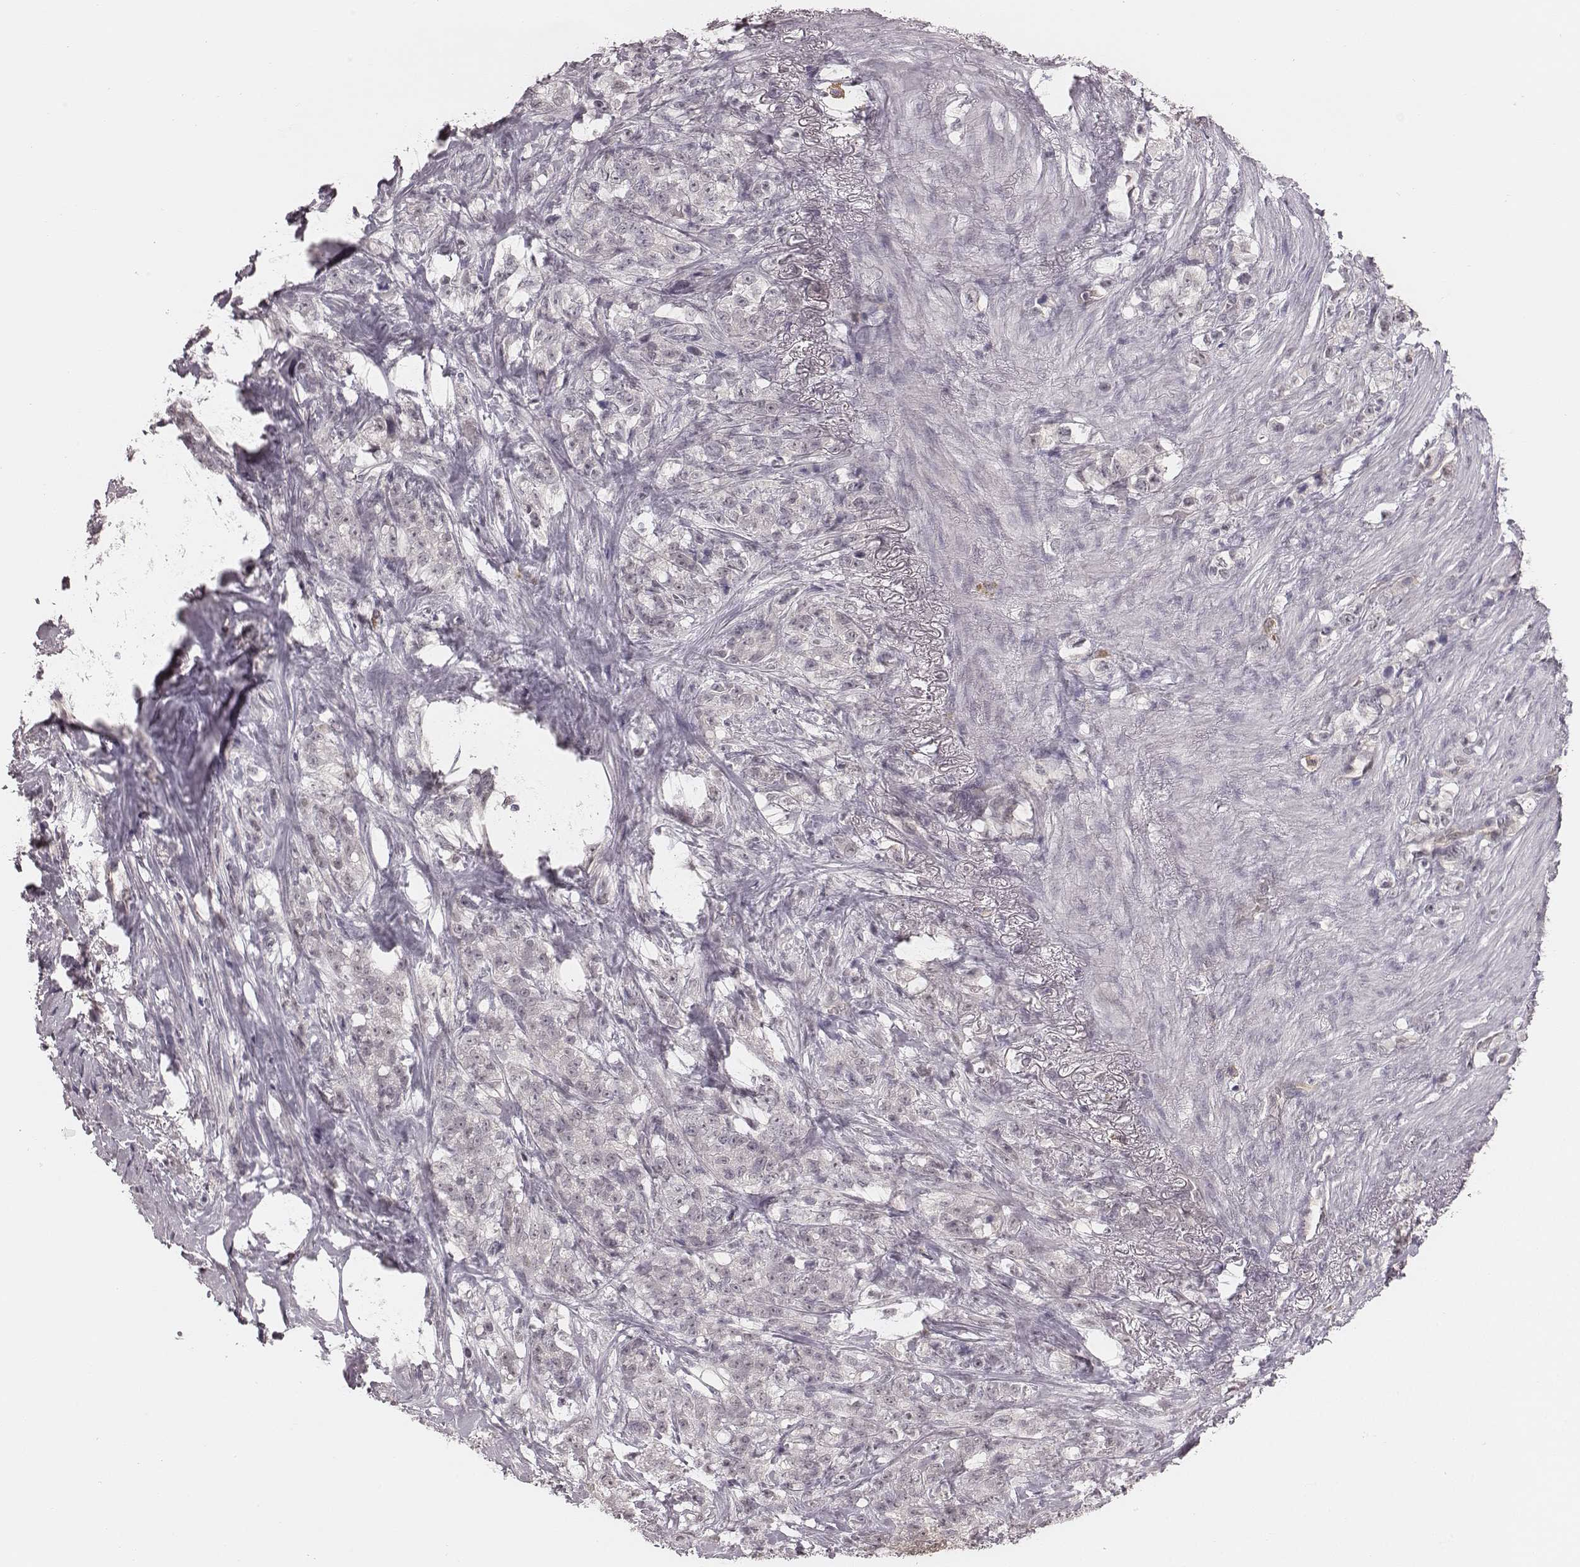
{"staining": {"intensity": "negative", "quantity": "none", "location": "none"}, "tissue": "stomach cancer", "cell_type": "Tumor cells", "image_type": "cancer", "snomed": [{"axis": "morphology", "description": "Adenocarcinoma, NOS"}, {"axis": "topography", "description": "Stomach, lower"}], "caption": "Immunohistochemistry (IHC) histopathology image of human stomach cancer (adenocarcinoma) stained for a protein (brown), which shows no positivity in tumor cells. (DAB (3,3'-diaminobenzidine) immunohistochemistry (IHC) visualized using brightfield microscopy, high magnification).", "gene": "RPGRIP1", "patient": {"sex": "male", "age": 88}}